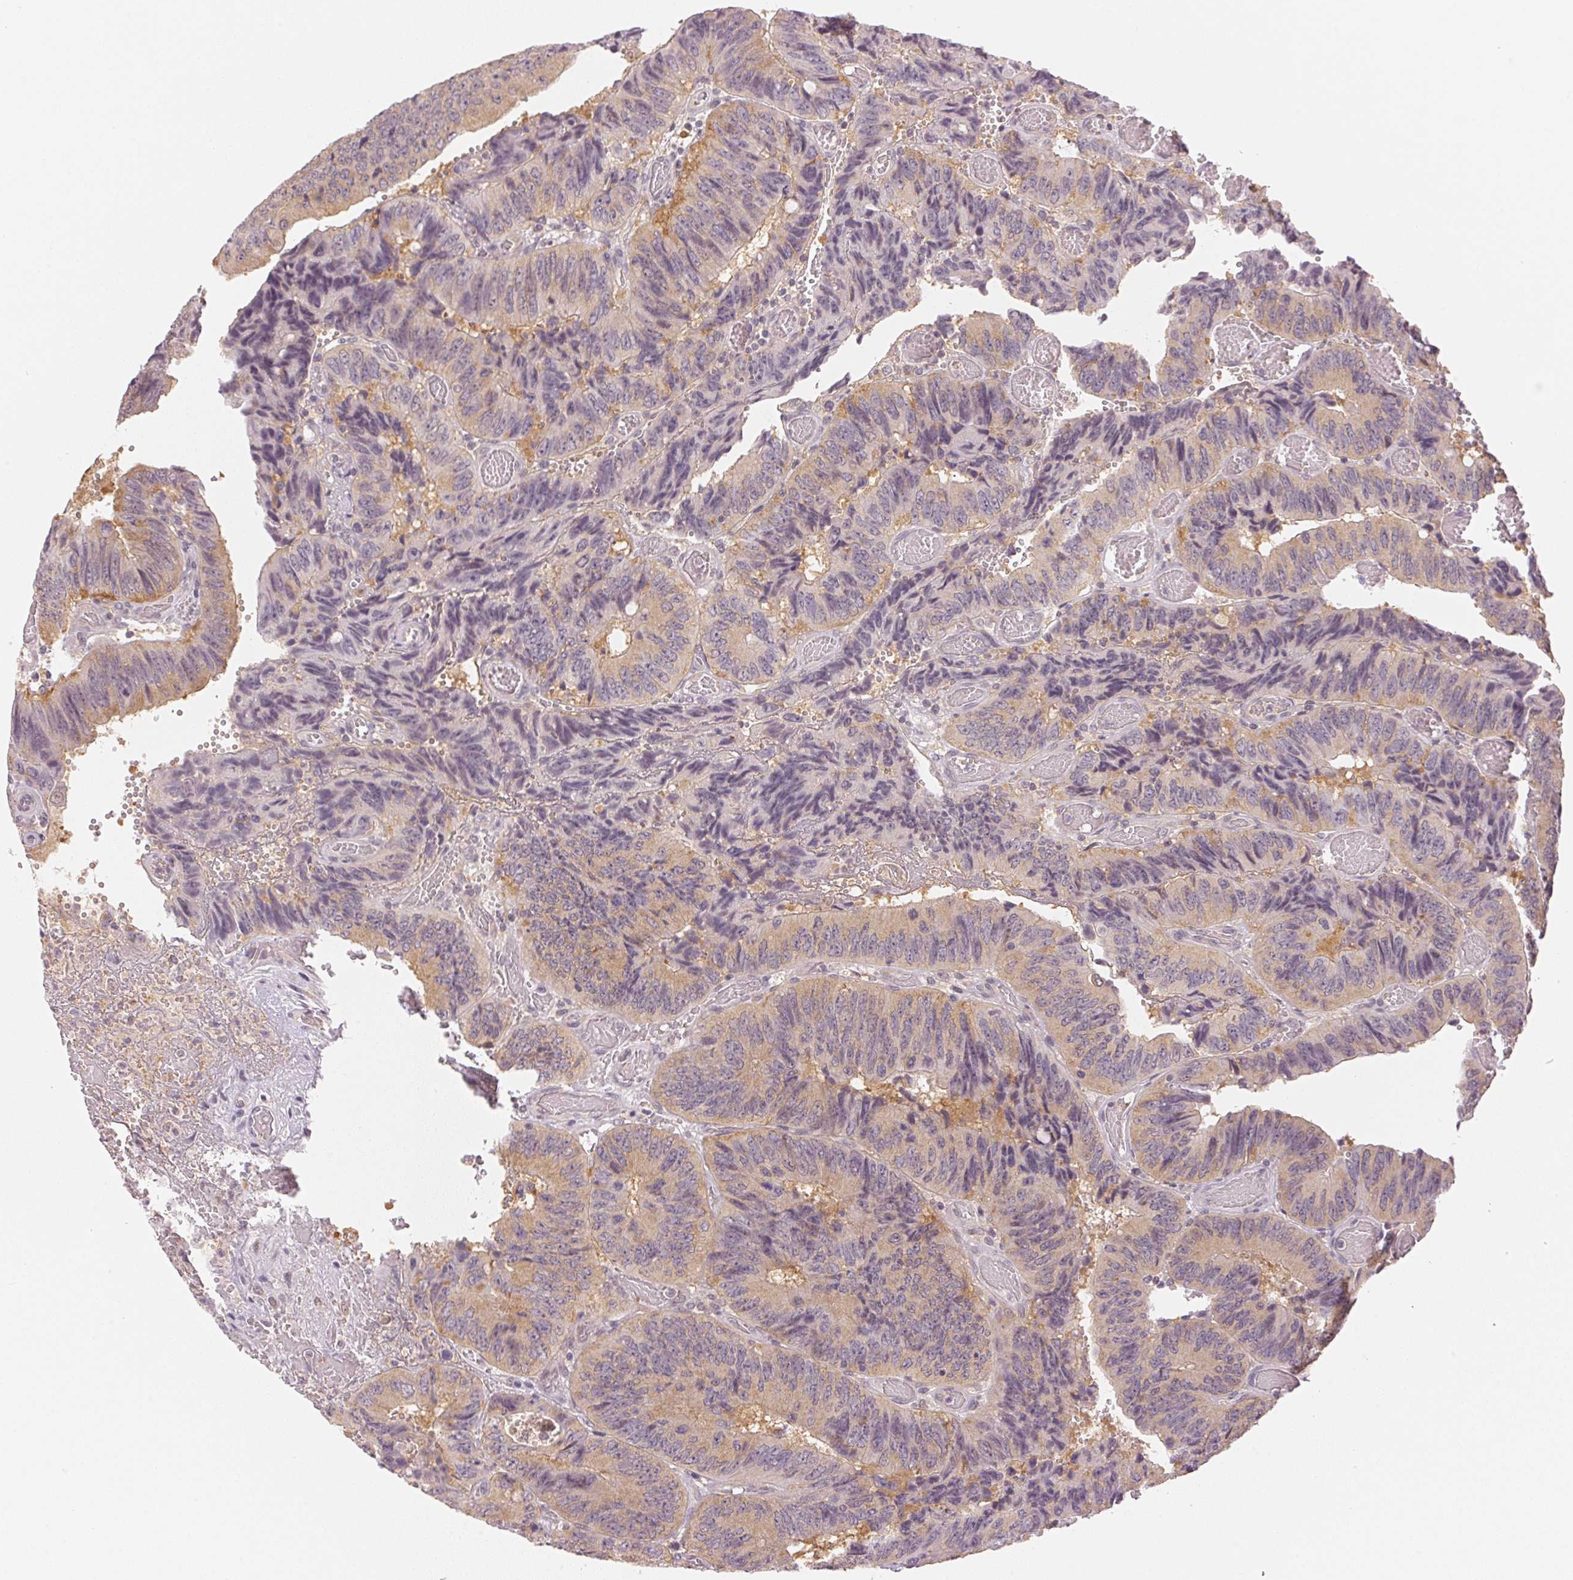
{"staining": {"intensity": "weak", "quantity": "<25%", "location": "cytoplasmic/membranous"}, "tissue": "colorectal cancer", "cell_type": "Tumor cells", "image_type": "cancer", "snomed": [{"axis": "morphology", "description": "Adenocarcinoma, NOS"}, {"axis": "topography", "description": "Colon"}], "caption": "This micrograph is of colorectal cancer (adenocarcinoma) stained with immunohistochemistry to label a protein in brown with the nuclei are counter-stained blue. There is no positivity in tumor cells.", "gene": "KPRP", "patient": {"sex": "female", "age": 84}}